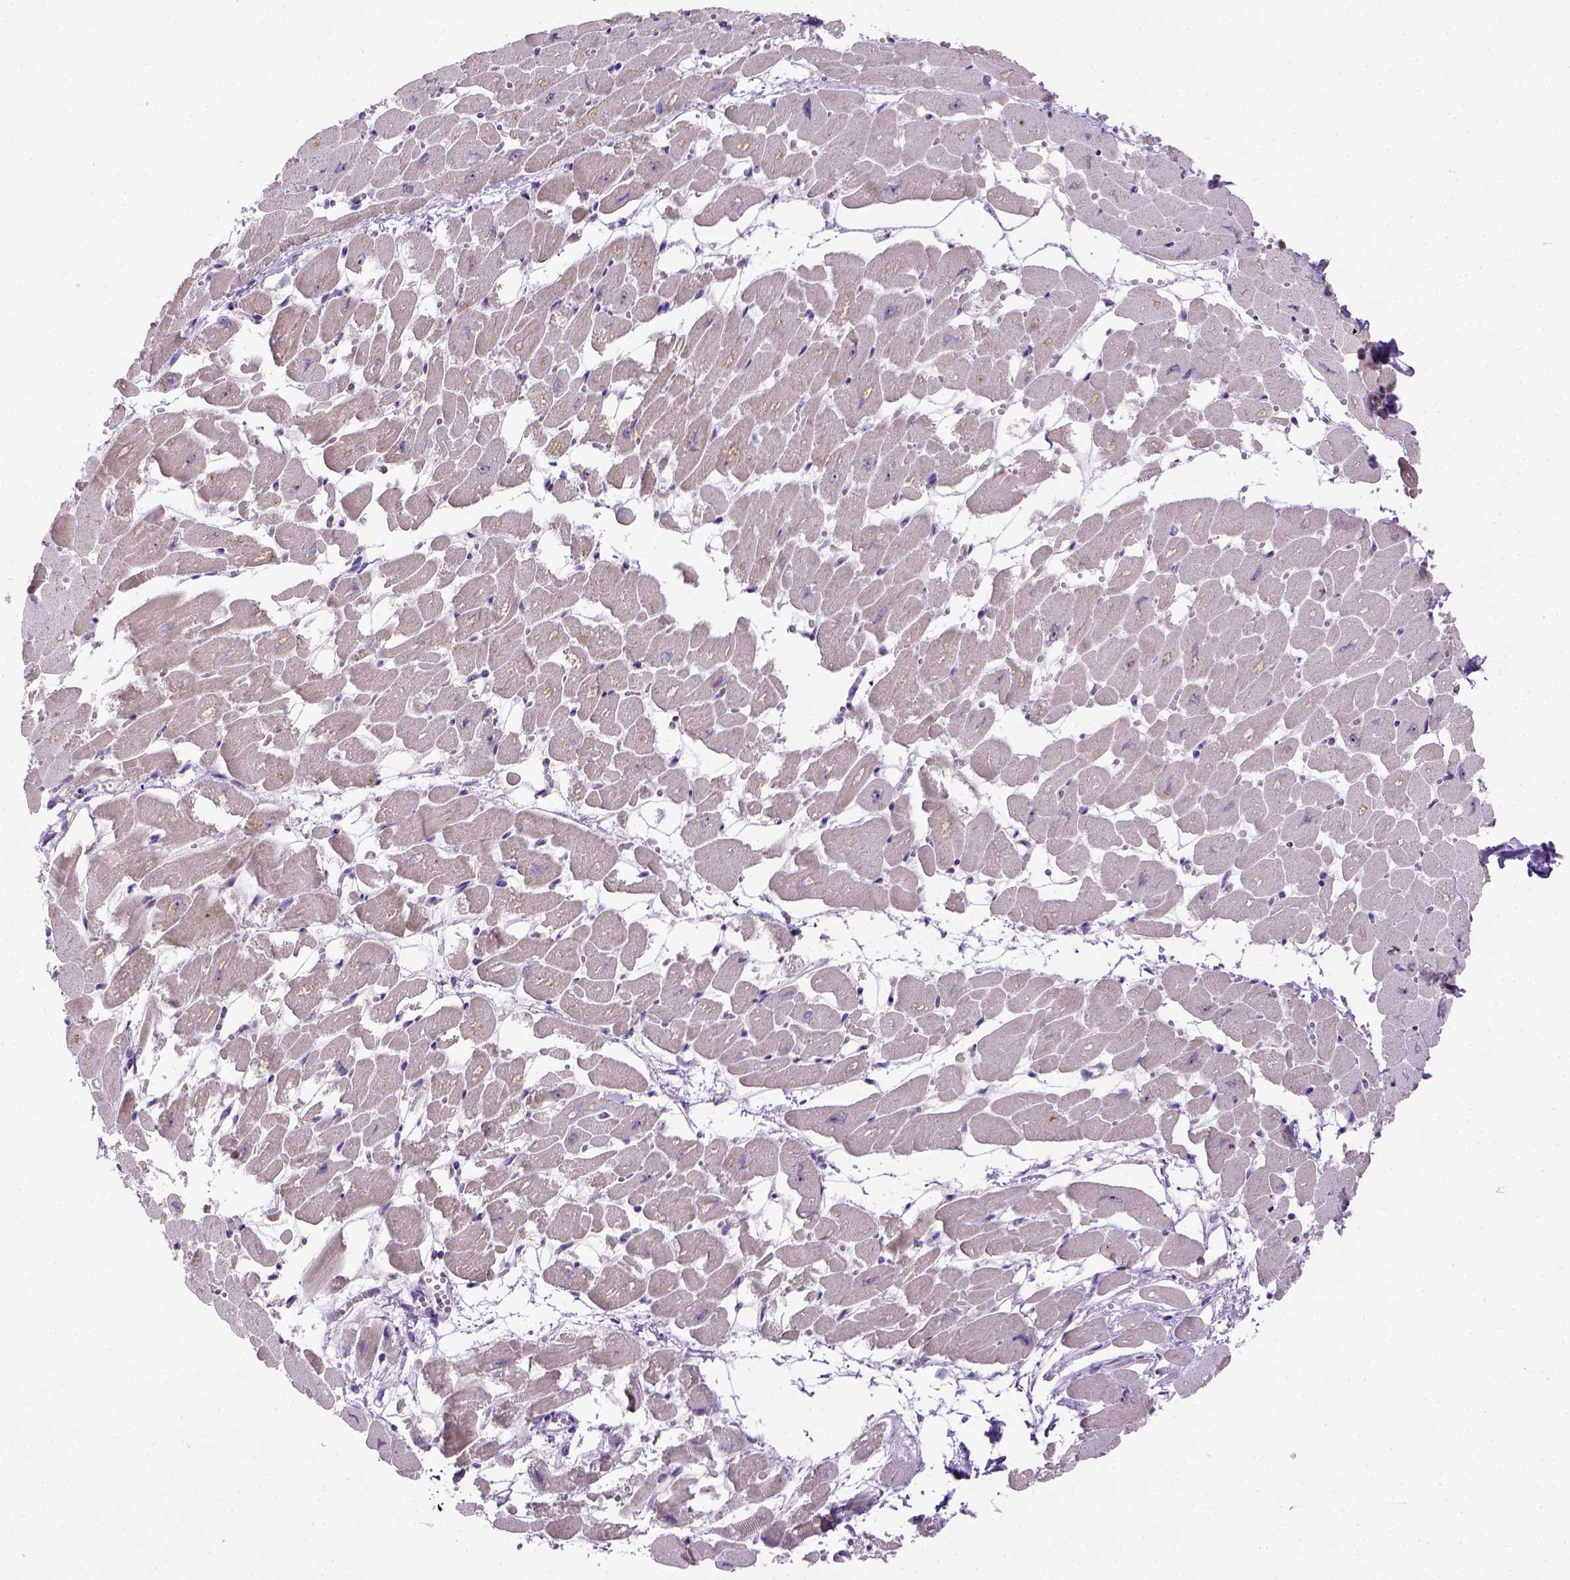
{"staining": {"intensity": "weak", "quantity": "25%-75%", "location": "cytoplasmic/membranous"}, "tissue": "heart muscle", "cell_type": "Cardiomyocytes", "image_type": "normal", "snomed": [{"axis": "morphology", "description": "Normal tissue, NOS"}, {"axis": "topography", "description": "Heart"}], "caption": "Immunohistochemical staining of benign heart muscle exhibits weak cytoplasmic/membranous protein expression in approximately 25%-75% of cardiomyocytes.", "gene": "UTP4", "patient": {"sex": "female", "age": 52}}